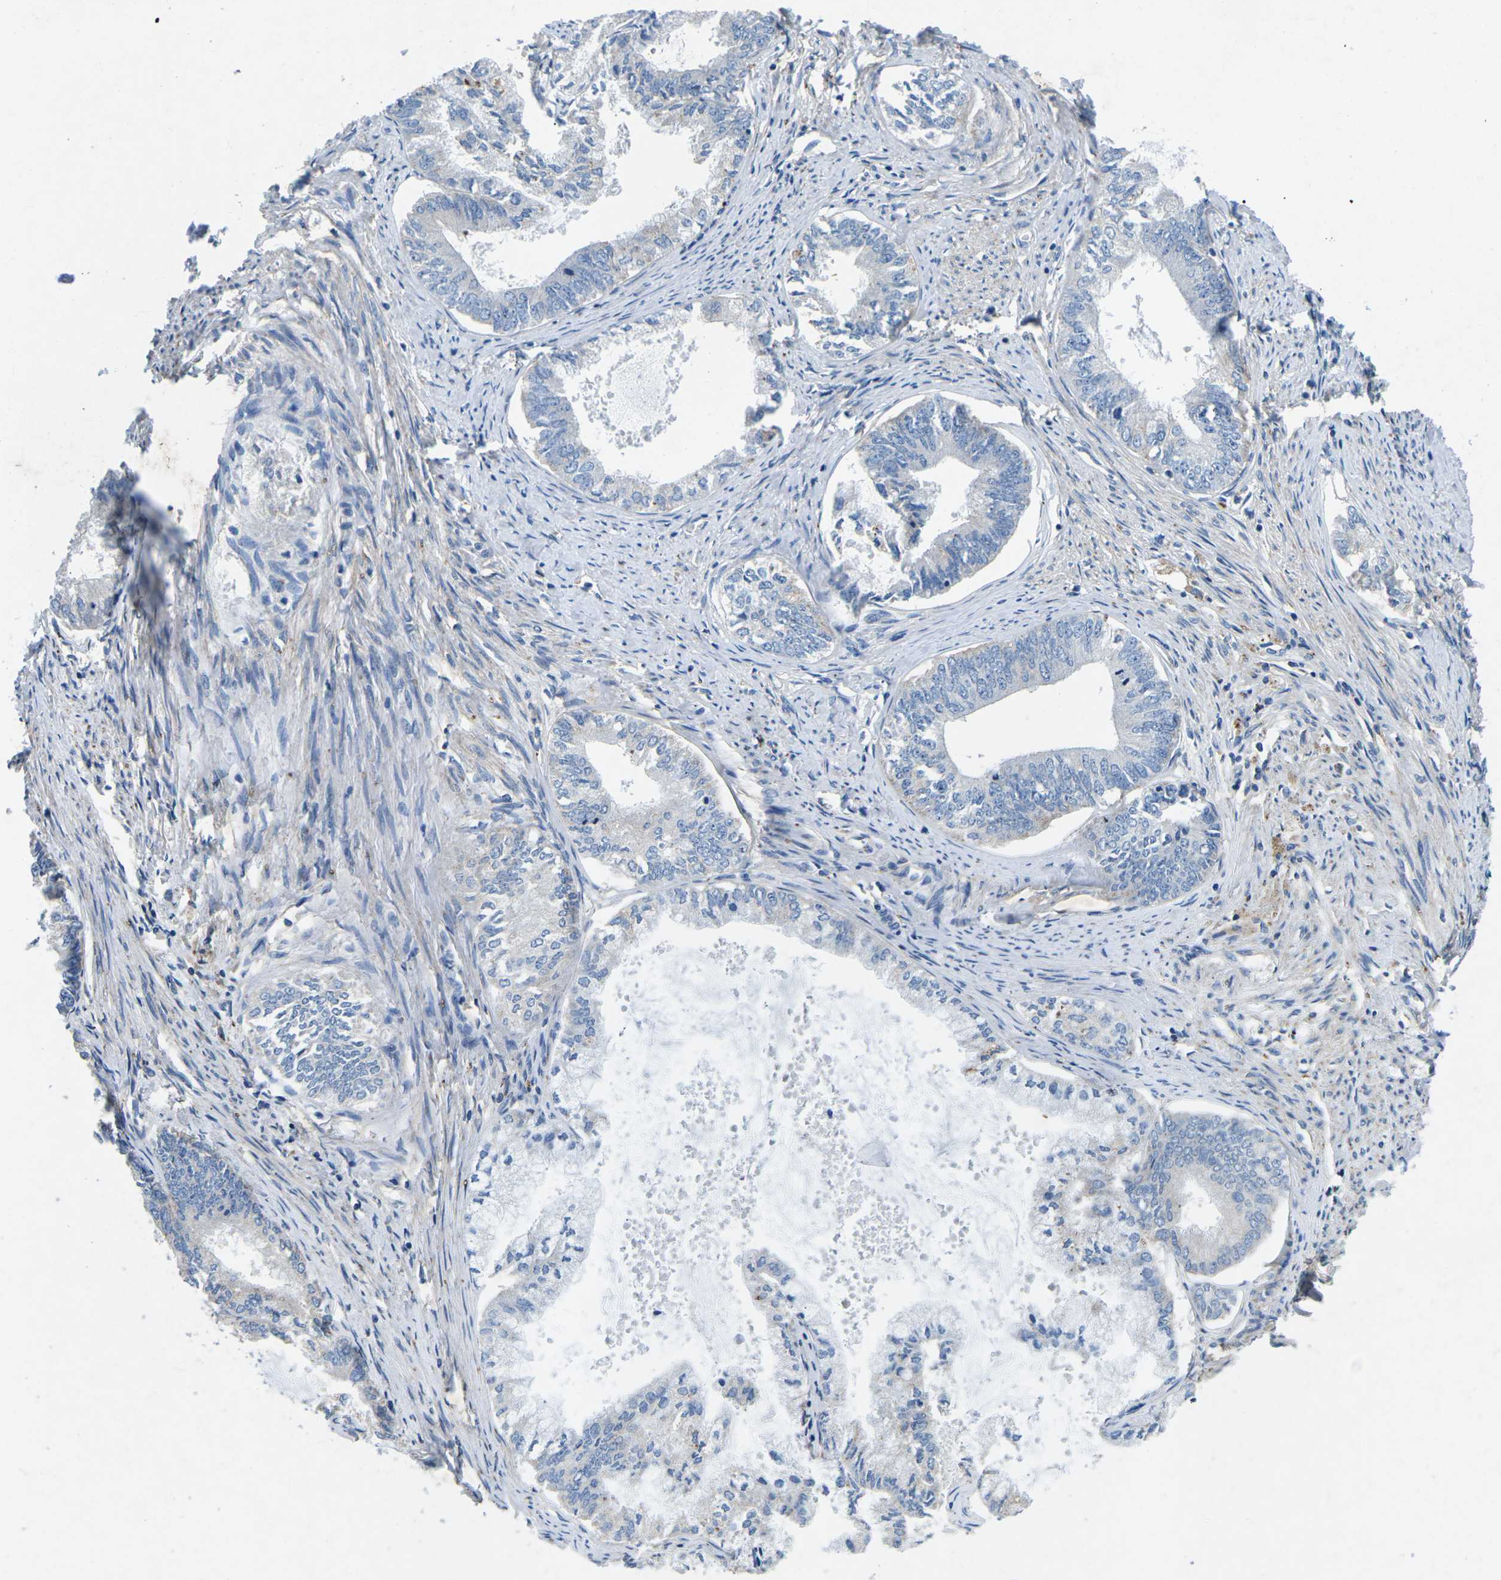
{"staining": {"intensity": "negative", "quantity": "none", "location": "none"}, "tissue": "endometrial cancer", "cell_type": "Tumor cells", "image_type": "cancer", "snomed": [{"axis": "morphology", "description": "Adenocarcinoma, NOS"}, {"axis": "topography", "description": "Endometrium"}], "caption": "Protein analysis of endometrial cancer shows no significant expression in tumor cells.", "gene": "PDCD6IP", "patient": {"sex": "female", "age": 86}}